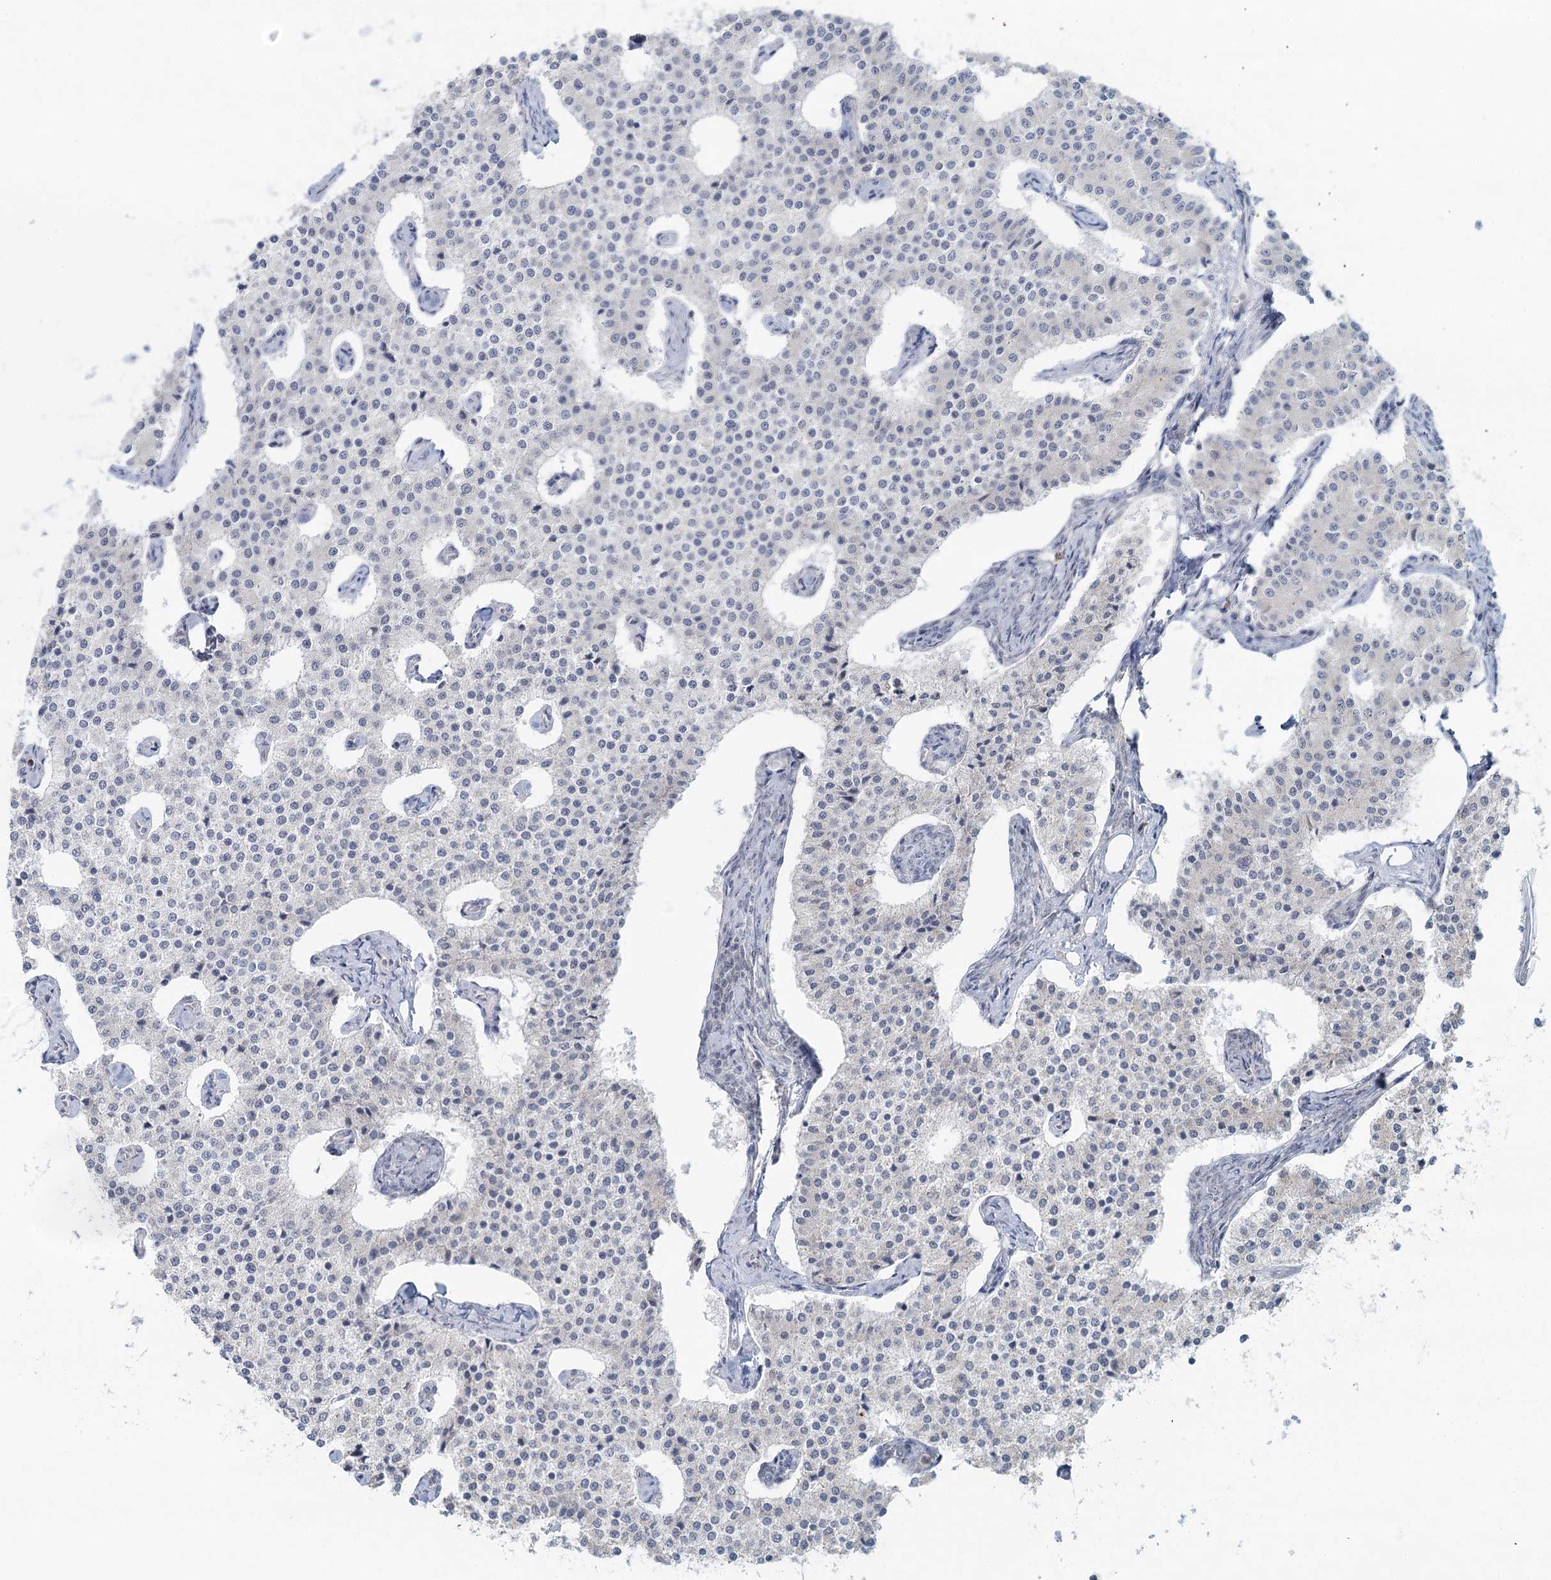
{"staining": {"intensity": "negative", "quantity": "none", "location": "none"}, "tissue": "carcinoid", "cell_type": "Tumor cells", "image_type": "cancer", "snomed": [{"axis": "morphology", "description": "Carcinoid, malignant, NOS"}, {"axis": "topography", "description": "Colon"}], "caption": "This histopathology image is of carcinoid (malignant) stained with immunohistochemistry to label a protein in brown with the nuclei are counter-stained blue. There is no staining in tumor cells. (Brightfield microscopy of DAB immunohistochemistry at high magnification).", "gene": "GPALPP1", "patient": {"sex": "female", "age": 52}}